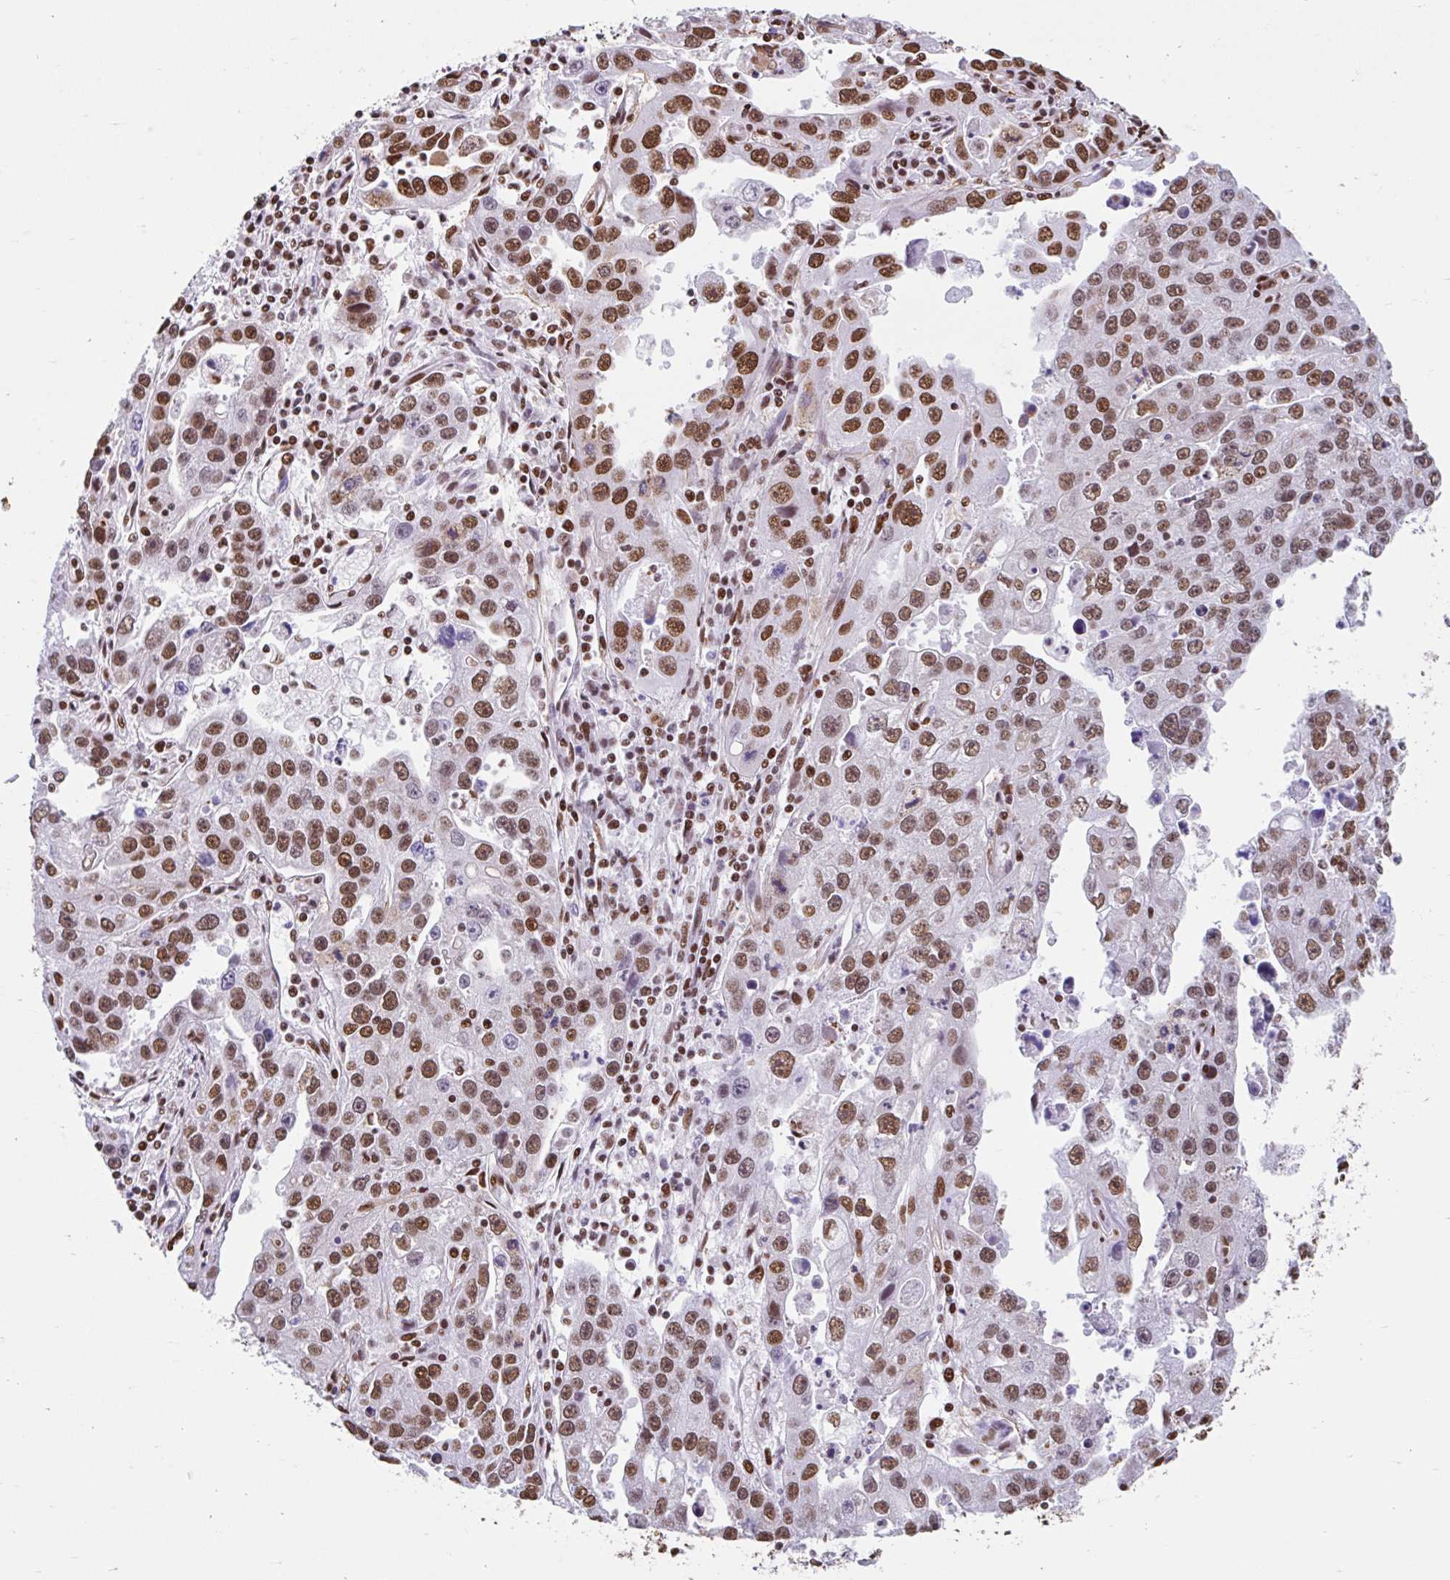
{"staining": {"intensity": "strong", "quantity": ">75%", "location": "nuclear"}, "tissue": "endometrial cancer", "cell_type": "Tumor cells", "image_type": "cancer", "snomed": [{"axis": "morphology", "description": "Adenocarcinoma, NOS"}, {"axis": "topography", "description": "Uterus"}], "caption": "High-magnification brightfield microscopy of endometrial cancer stained with DAB (brown) and counterstained with hematoxylin (blue). tumor cells exhibit strong nuclear positivity is seen in approximately>75% of cells.", "gene": "KHDRBS1", "patient": {"sex": "female", "age": 62}}